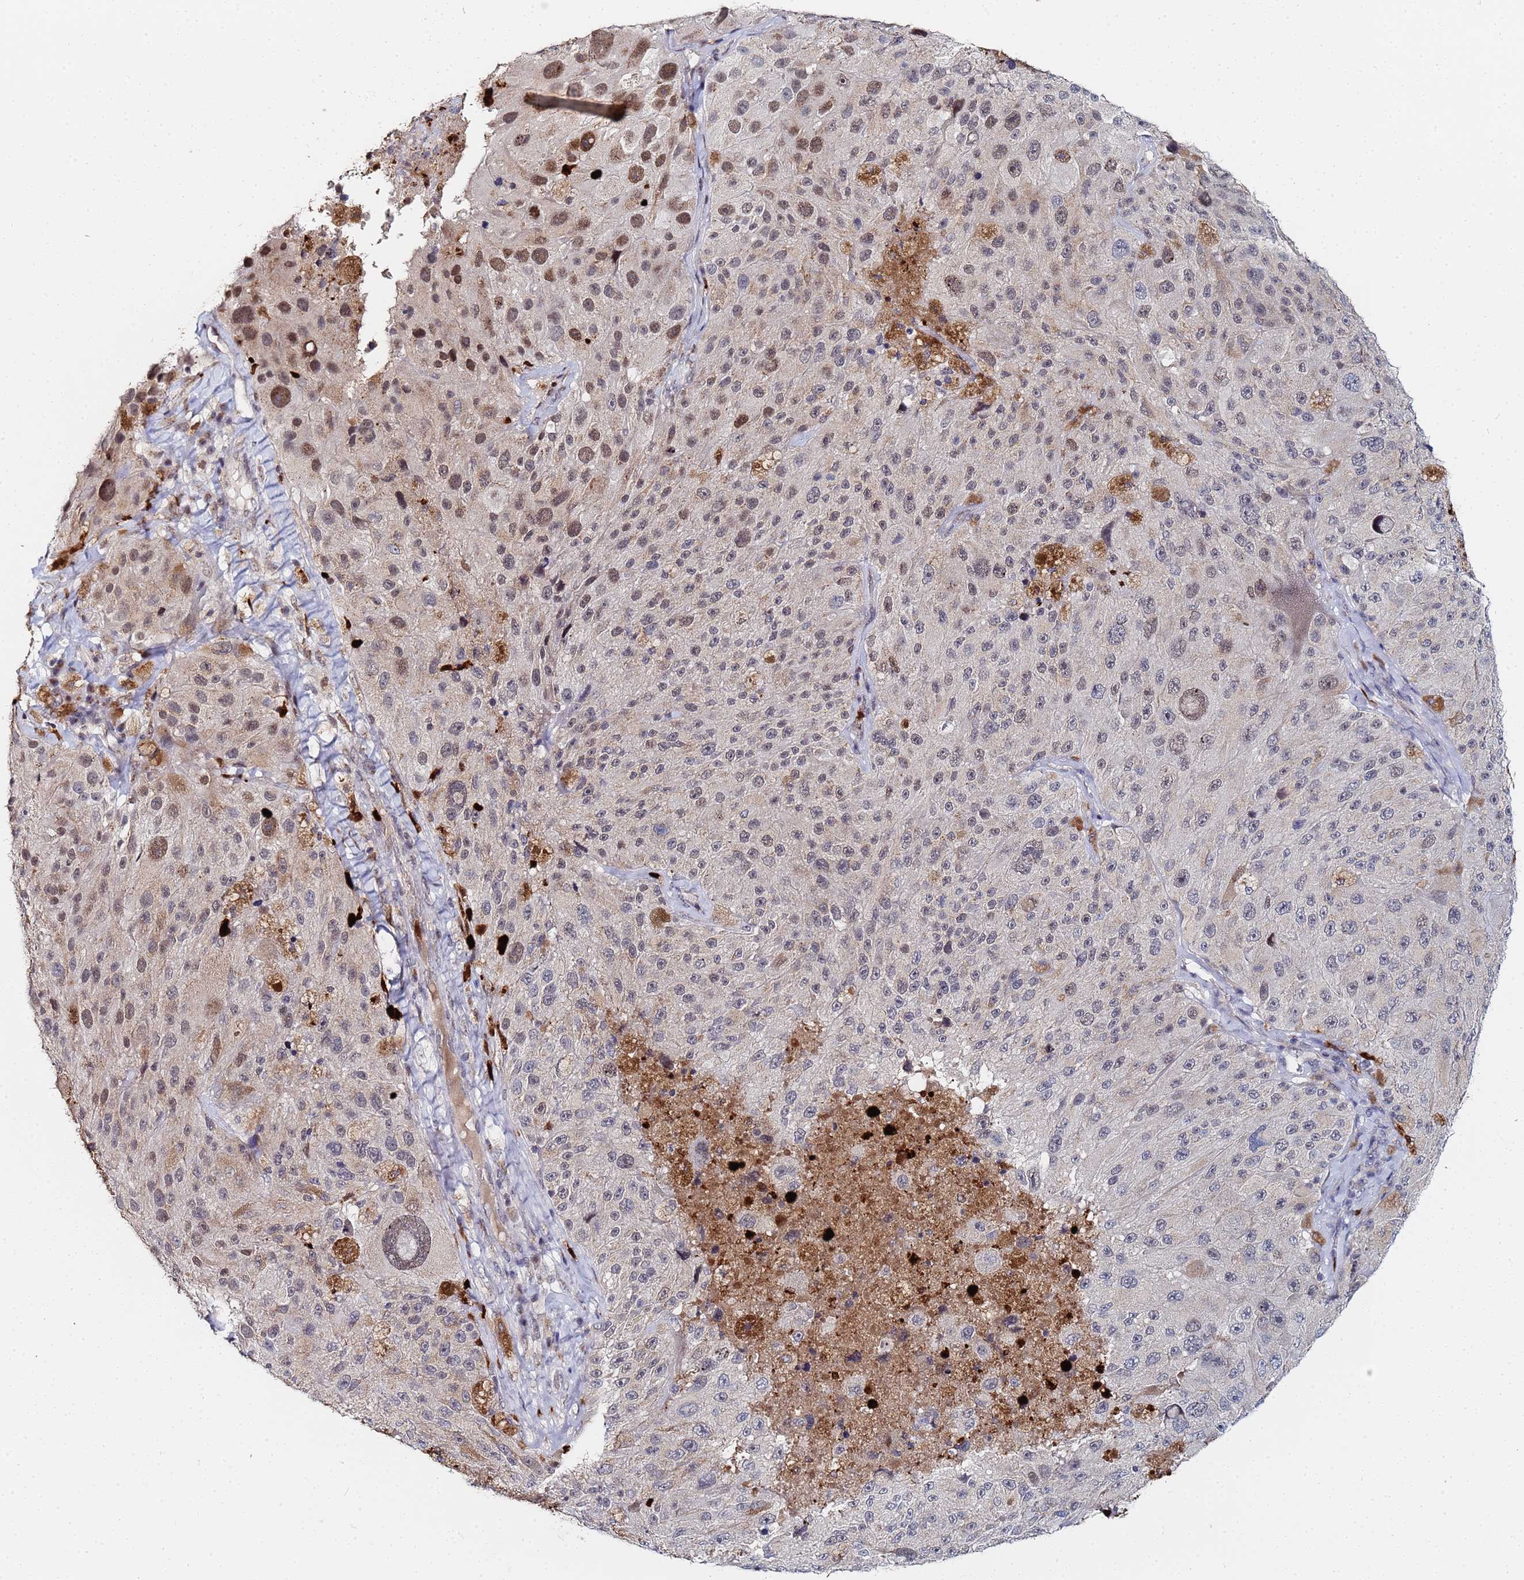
{"staining": {"intensity": "weak", "quantity": "25%-75%", "location": "nuclear"}, "tissue": "melanoma", "cell_type": "Tumor cells", "image_type": "cancer", "snomed": [{"axis": "morphology", "description": "Malignant melanoma, Metastatic site"}, {"axis": "topography", "description": "Lymph node"}], "caption": "Protein staining of malignant melanoma (metastatic site) tissue demonstrates weak nuclear expression in approximately 25%-75% of tumor cells.", "gene": "MTCL1", "patient": {"sex": "male", "age": 62}}